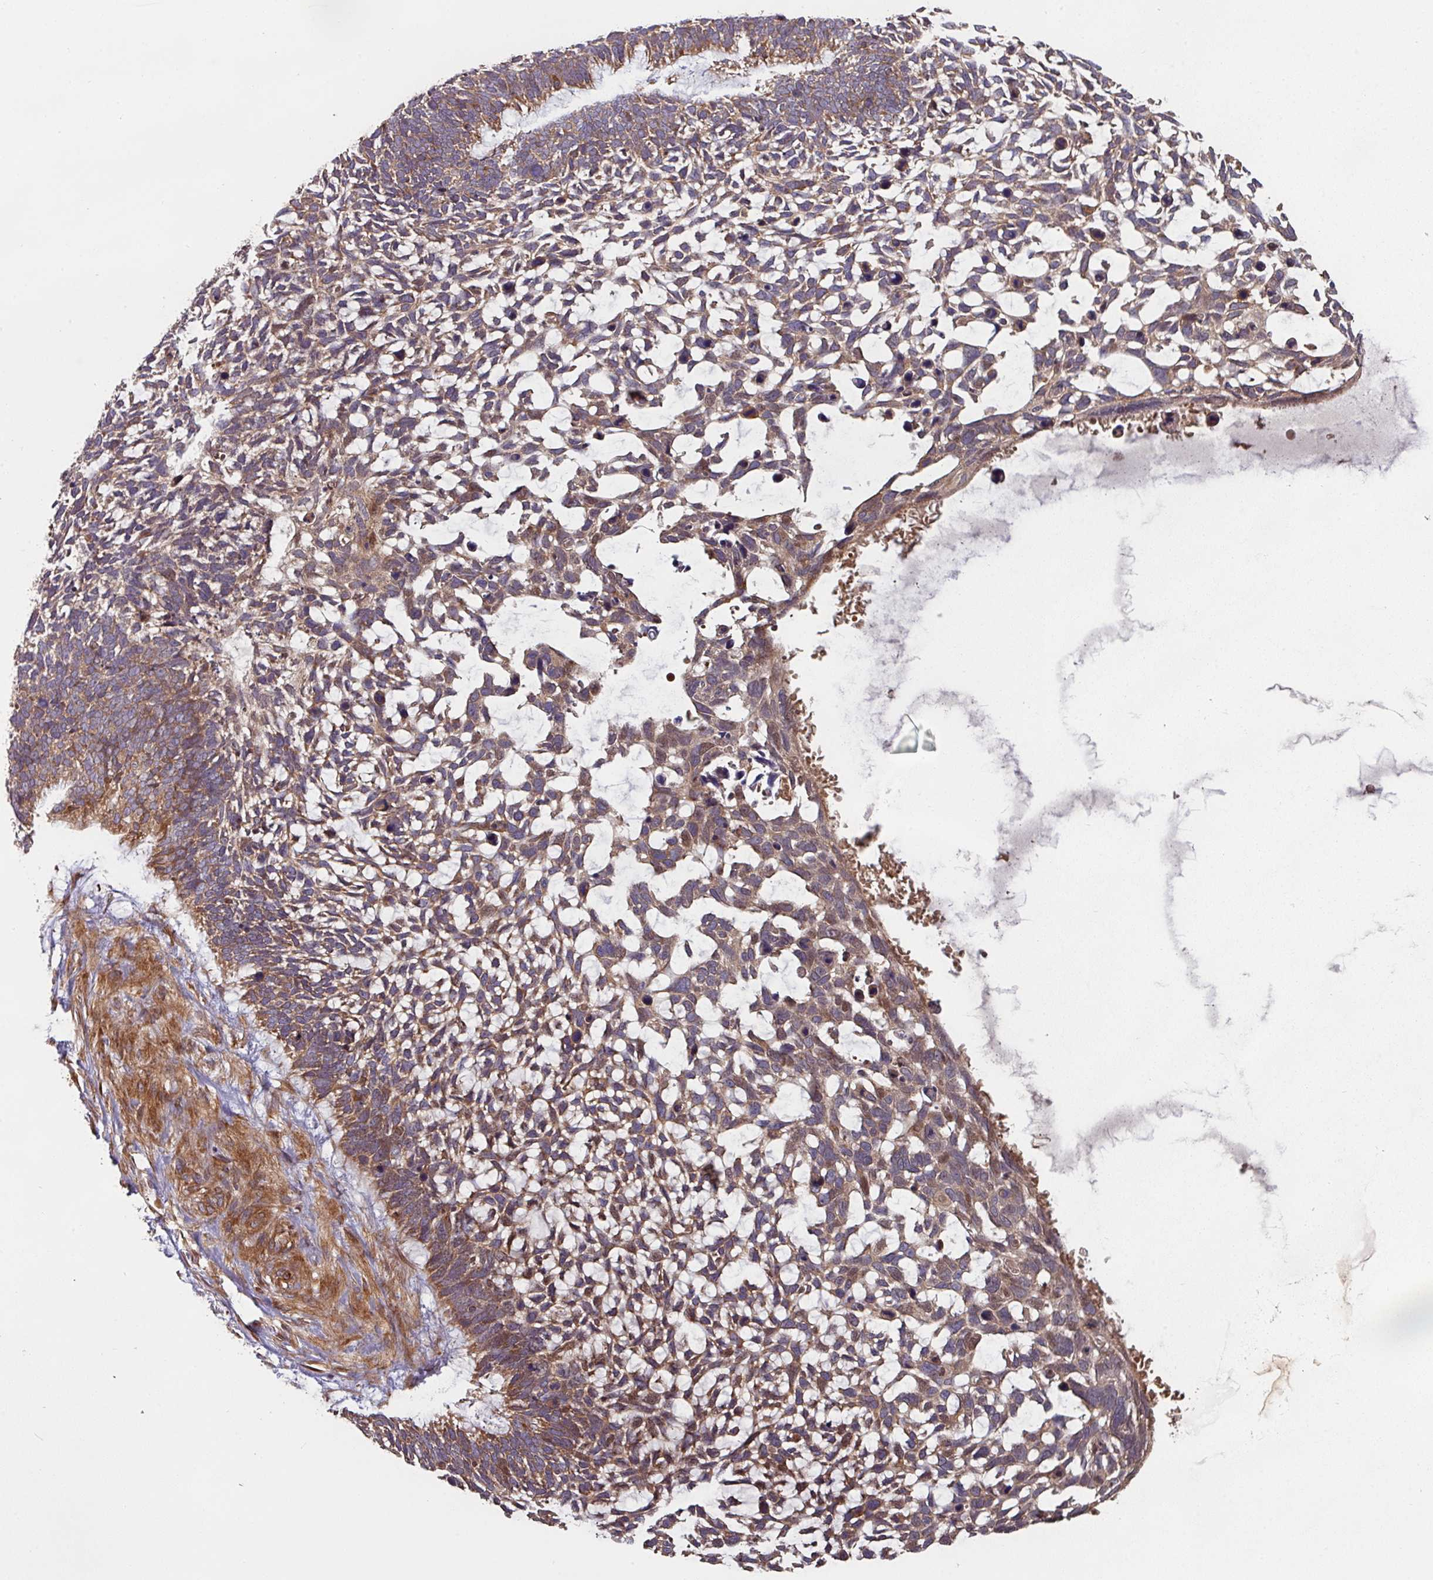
{"staining": {"intensity": "moderate", "quantity": ">75%", "location": "cytoplasmic/membranous"}, "tissue": "skin cancer", "cell_type": "Tumor cells", "image_type": "cancer", "snomed": [{"axis": "morphology", "description": "Basal cell carcinoma"}, {"axis": "topography", "description": "Skin"}], "caption": "Skin cancer was stained to show a protein in brown. There is medium levels of moderate cytoplasmic/membranous positivity in about >75% of tumor cells.", "gene": "SIK1", "patient": {"sex": "male", "age": 88}}